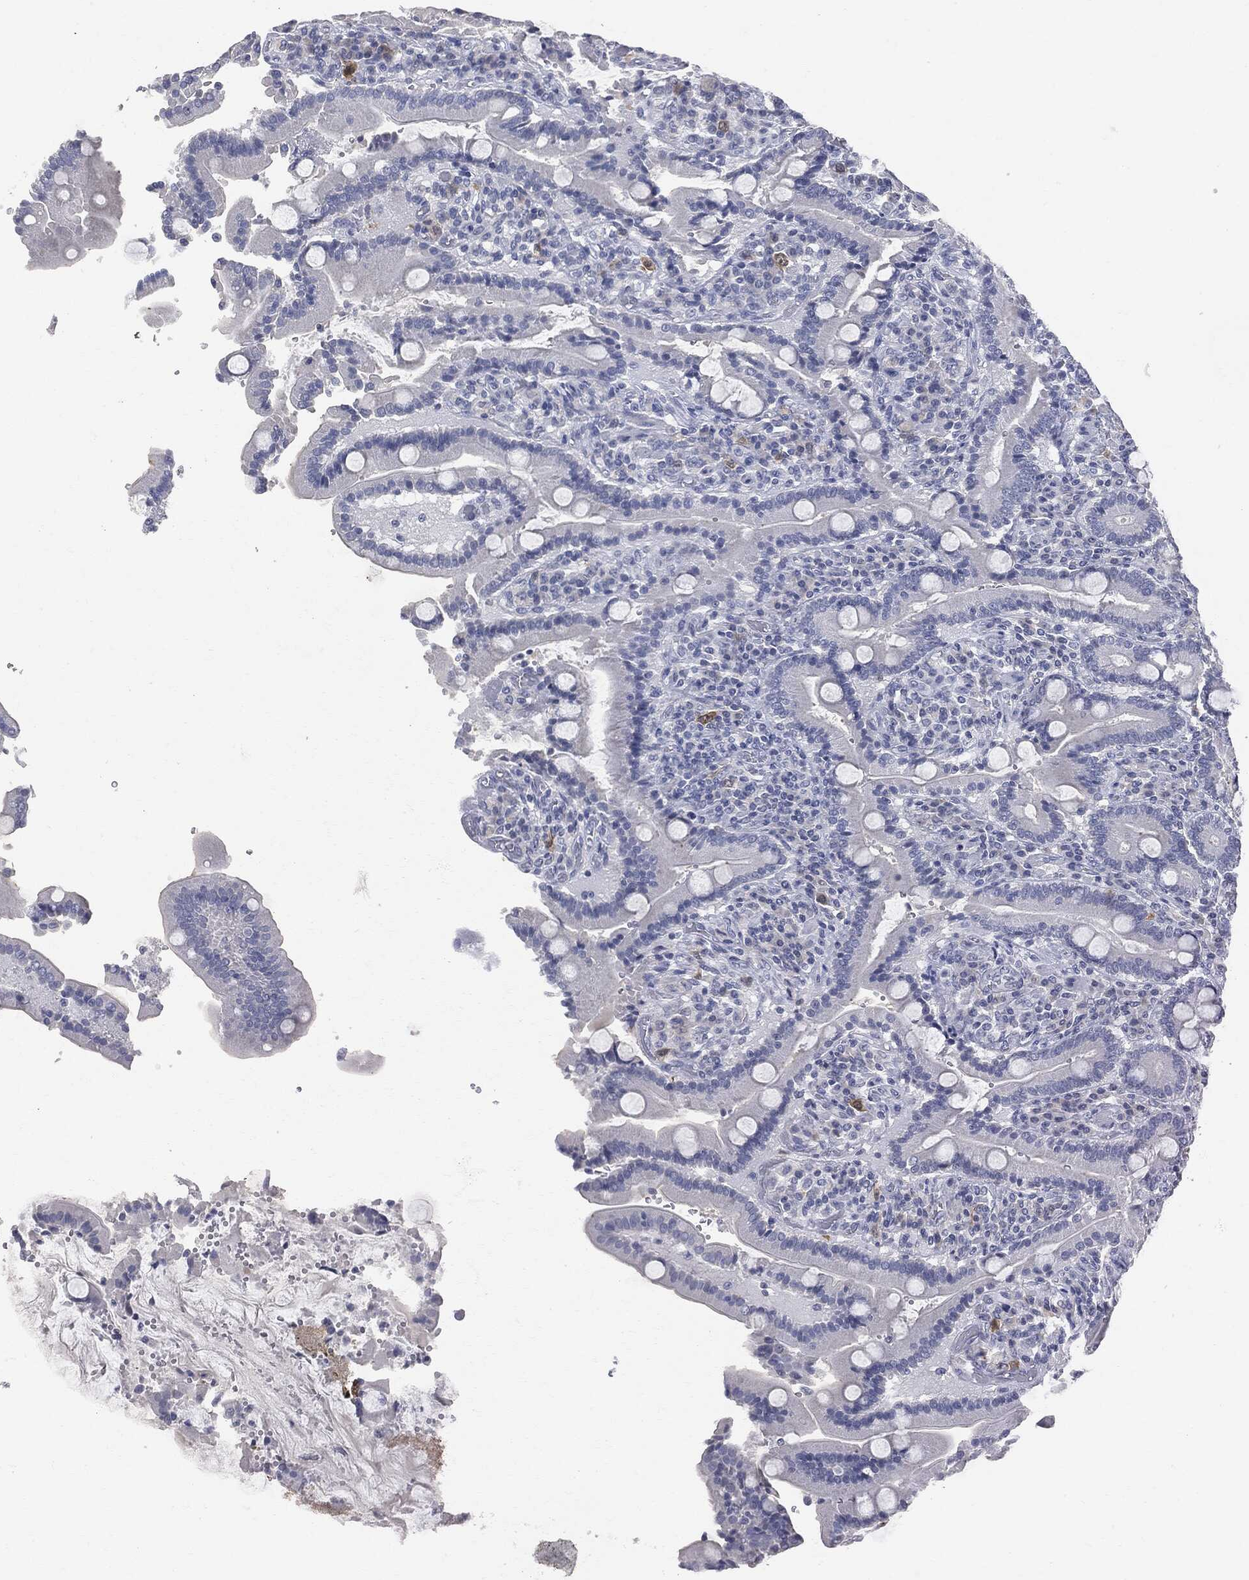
{"staining": {"intensity": "strong", "quantity": "<25%", "location": "cytoplasmic/membranous"}, "tissue": "duodenum", "cell_type": "Glandular cells", "image_type": "normal", "snomed": [{"axis": "morphology", "description": "Normal tissue, NOS"}, {"axis": "topography", "description": "Duodenum"}], "caption": "About <25% of glandular cells in unremarkable duodenum exhibit strong cytoplasmic/membranous protein expression as visualized by brown immunohistochemical staining.", "gene": "UBE2C", "patient": {"sex": "female", "age": 62}}